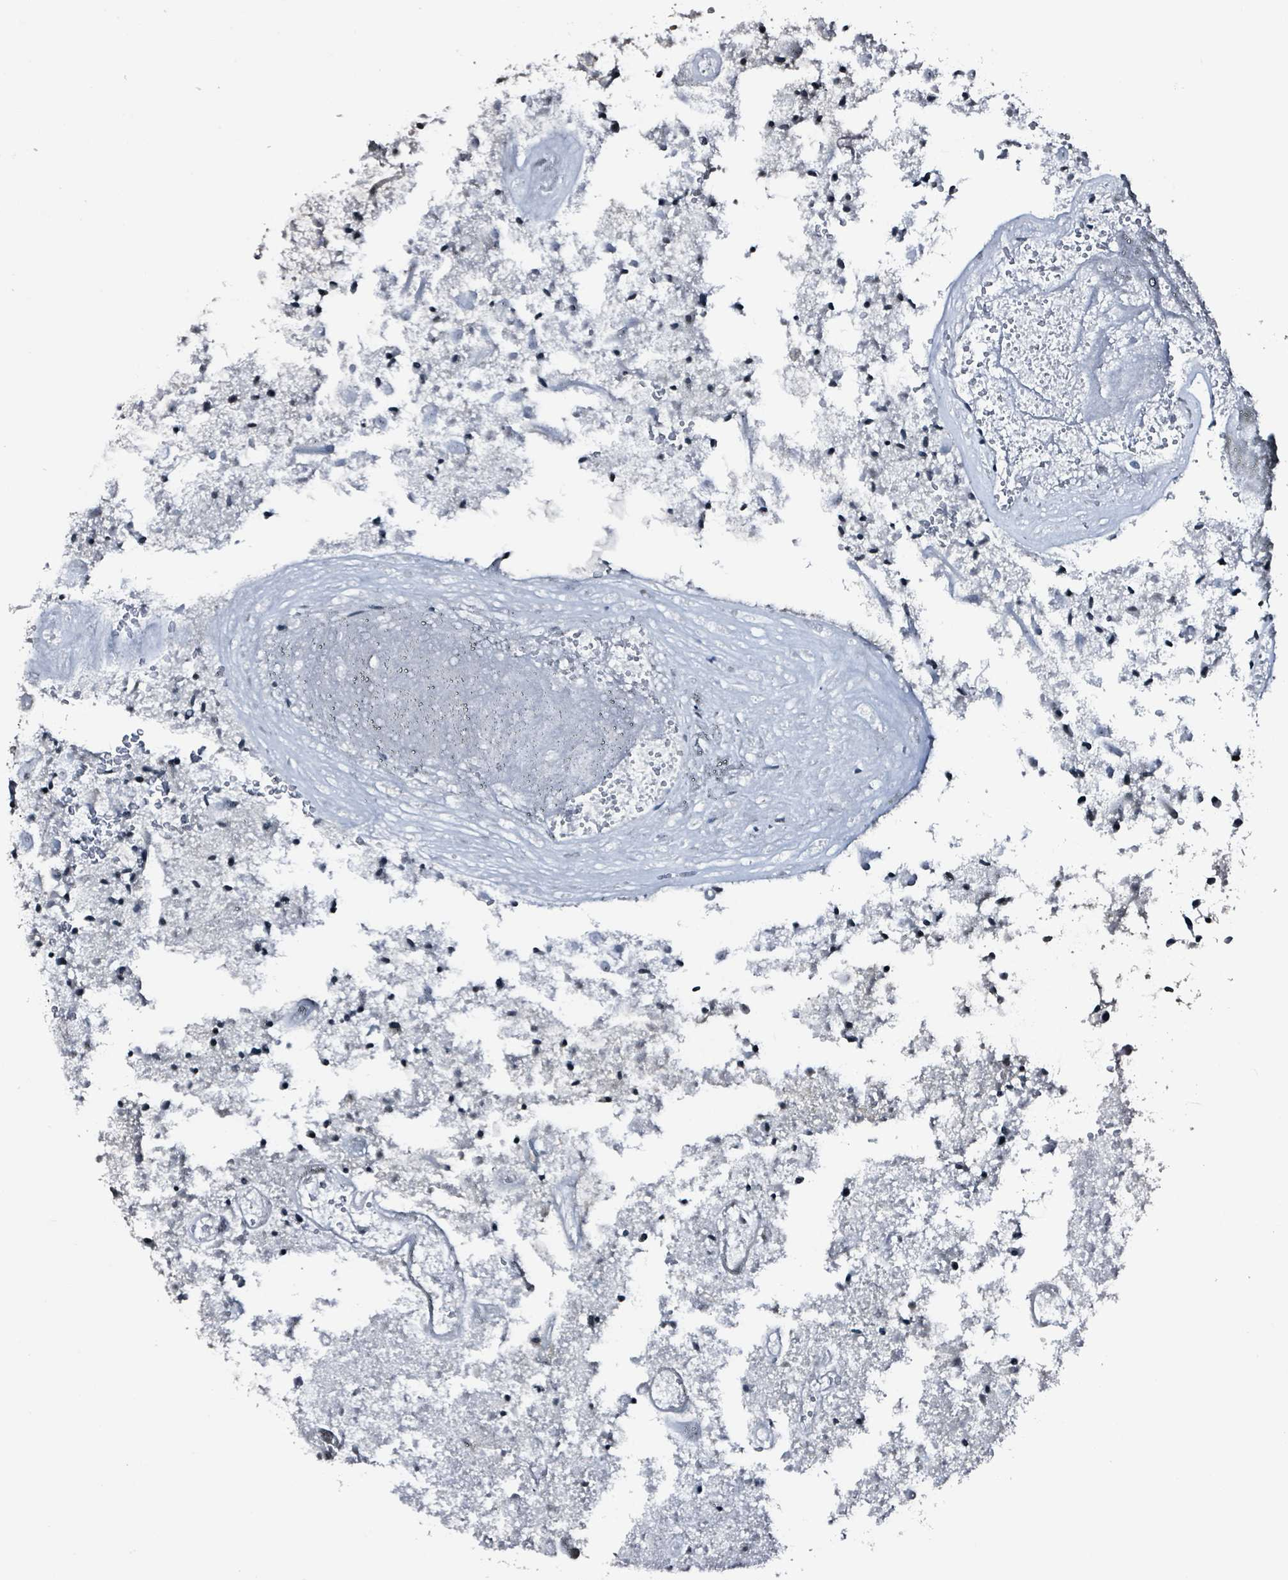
{"staining": {"intensity": "negative", "quantity": "none", "location": "none"}, "tissue": "glioma", "cell_type": "Tumor cells", "image_type": "cancer", "snomed": [{"axis": "morphology", "description": "Glioma, malignant, High grade"}, {"axis": "topography", "description": "Brain"}], "caption": "This is an IHC image of human glioma. There is no staining in tumor cells.", "gene": "CA9", "patient": {"sex": "male", "age": 47}}